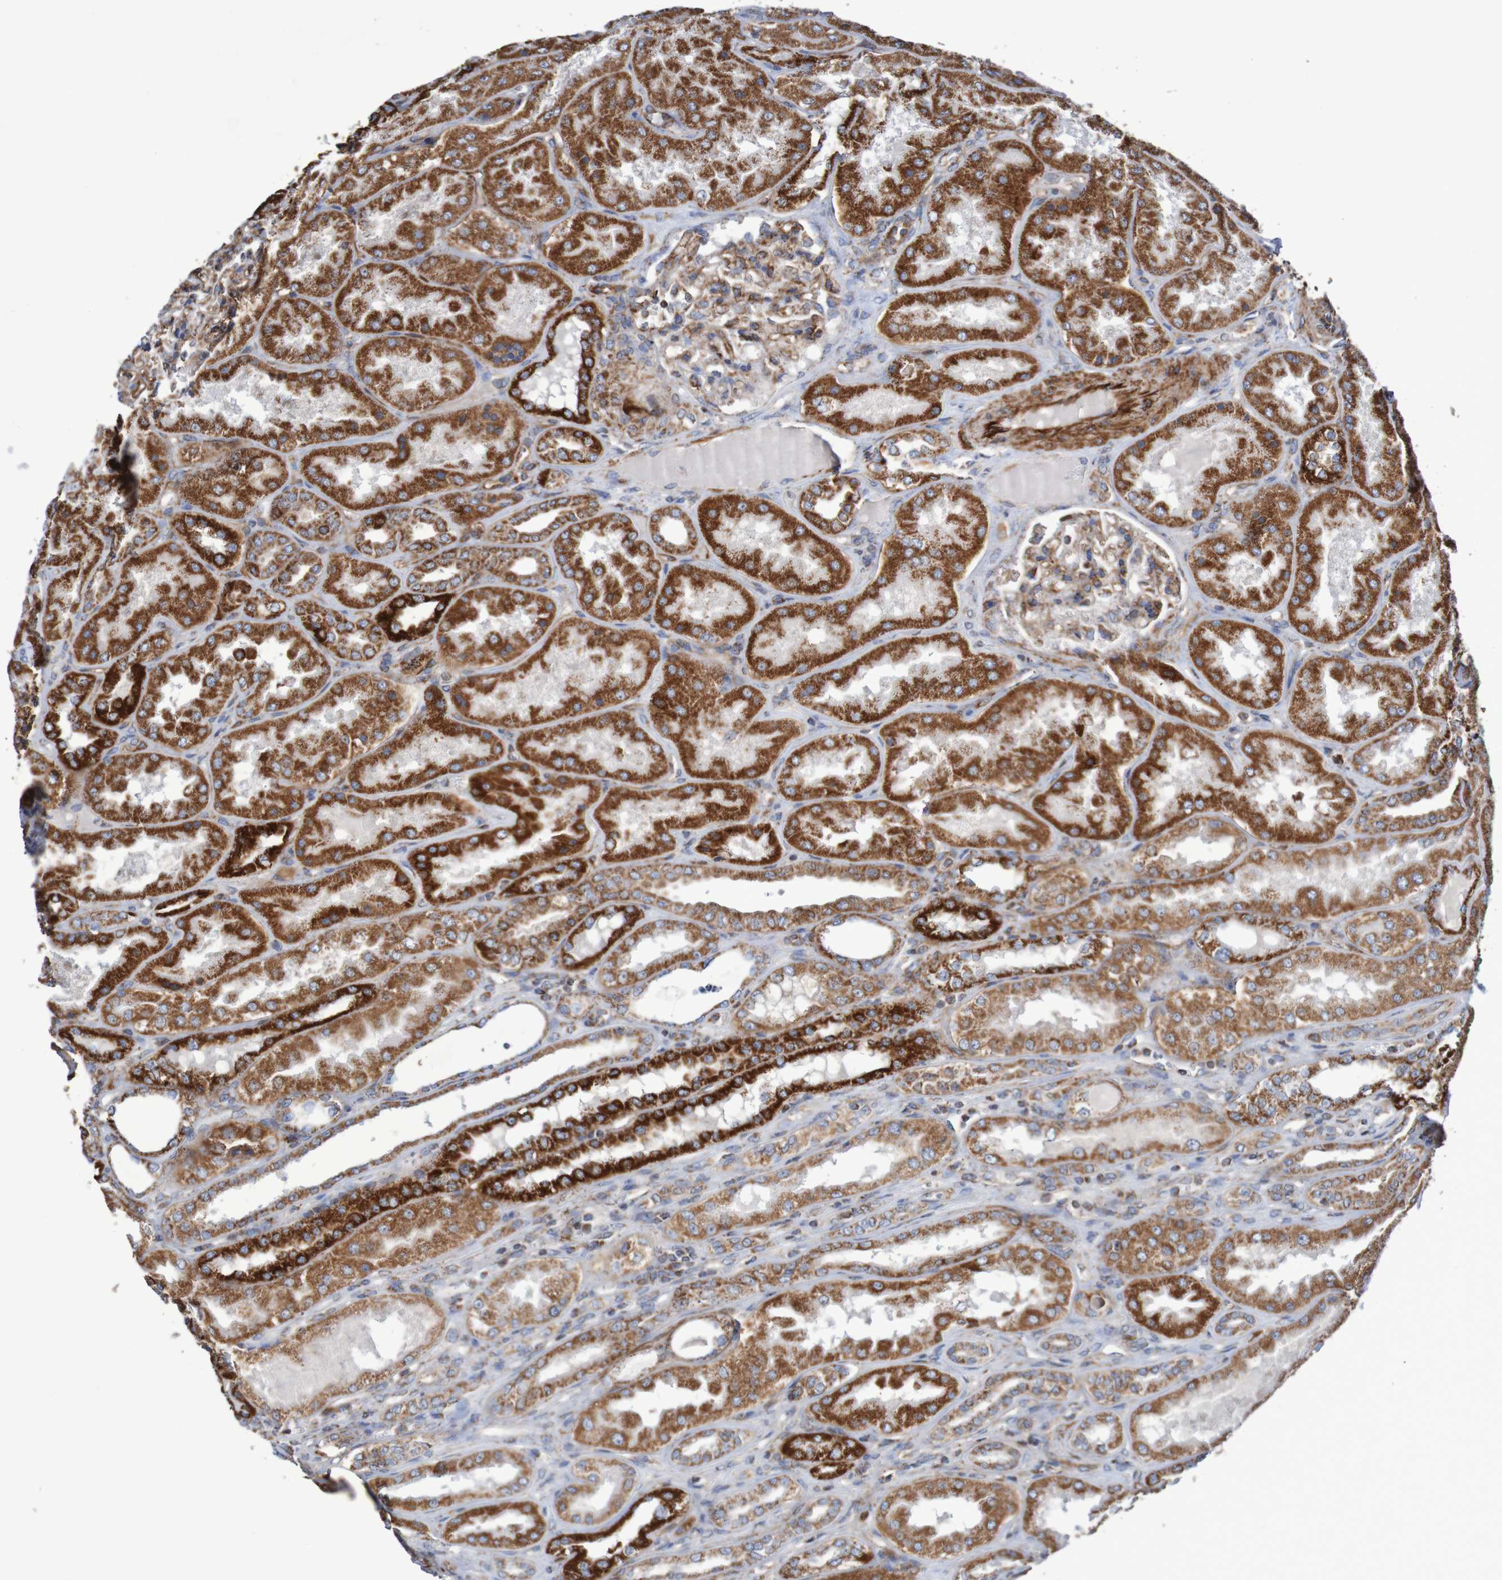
{"staining": {"intensity": "moderate", "quantity": ">75%", "location": "cytoplasmic/membranous"}, "tissue": "kidney", "cell_type": "Cells in glomeruli", "image_type": "normal", "snomed": [{"axis": "morphology", "description": "Normal tissue, NOS"}, {"axis": "topography", "description": "Kidney"}], "caption": "Cells in glomeruli demonstrate moderate cytoplasmic/membranous positivity in approximately >75% of cells in benign kidney.", "gene": "MMEL1", "patient": {"sex": "female", "age": 56}}